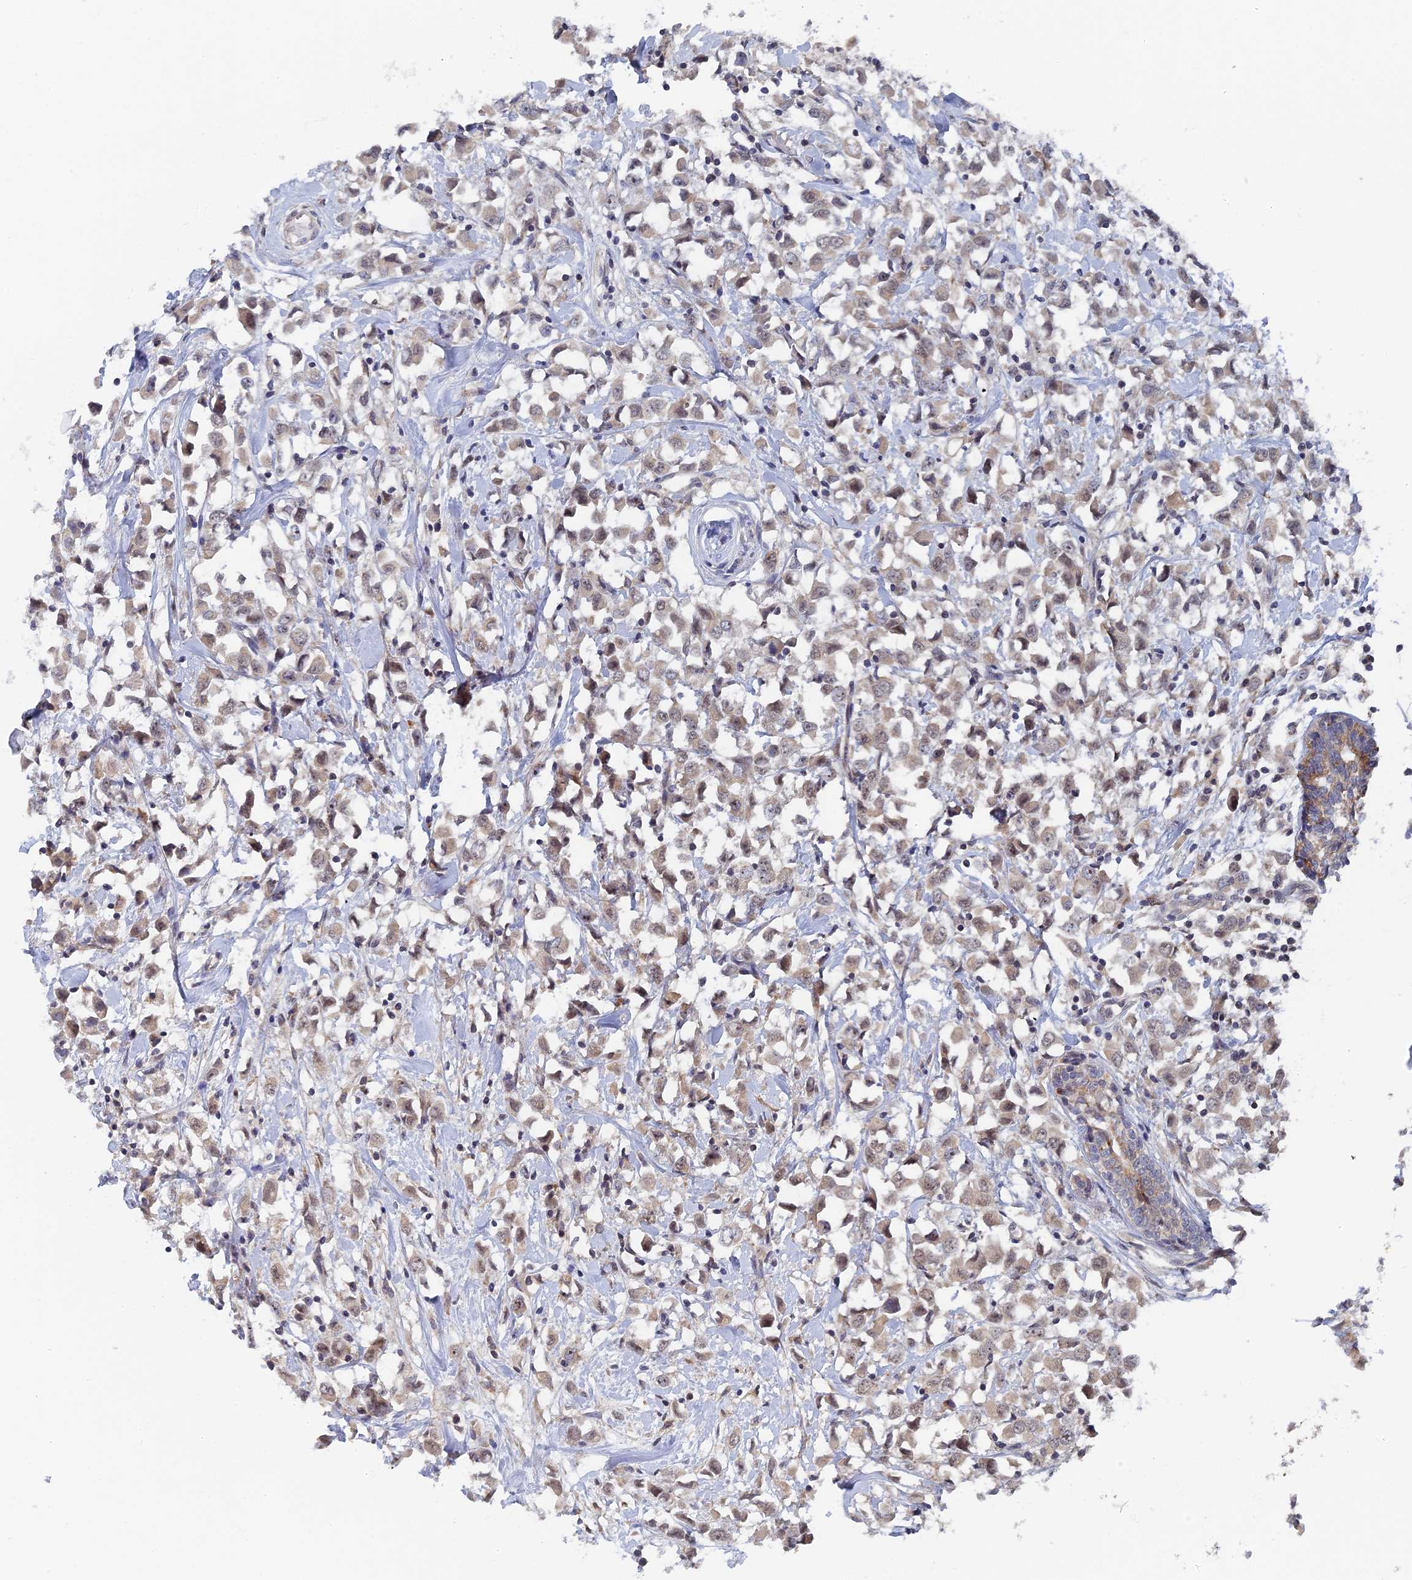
{"staining": {"intensity": "weak", "quantity": "<25%", "location": "cytoplasmic/membranous,nuclear"}, "tissue": "breast cancer", "cell_type": "Tumor cells", "image_type": "cancer", "snomed": [{"axis": "morphology", "description": "Duct carcinoma"}, {"axis": "topography", "description": "Breast"}], "caption": "IHC of breast cancer (infiltrating ductal carcinoma) exhibits no positivity in tumor cells.", "gene": "MIGA2", "patient": {"sex": "female", "age": 61}}